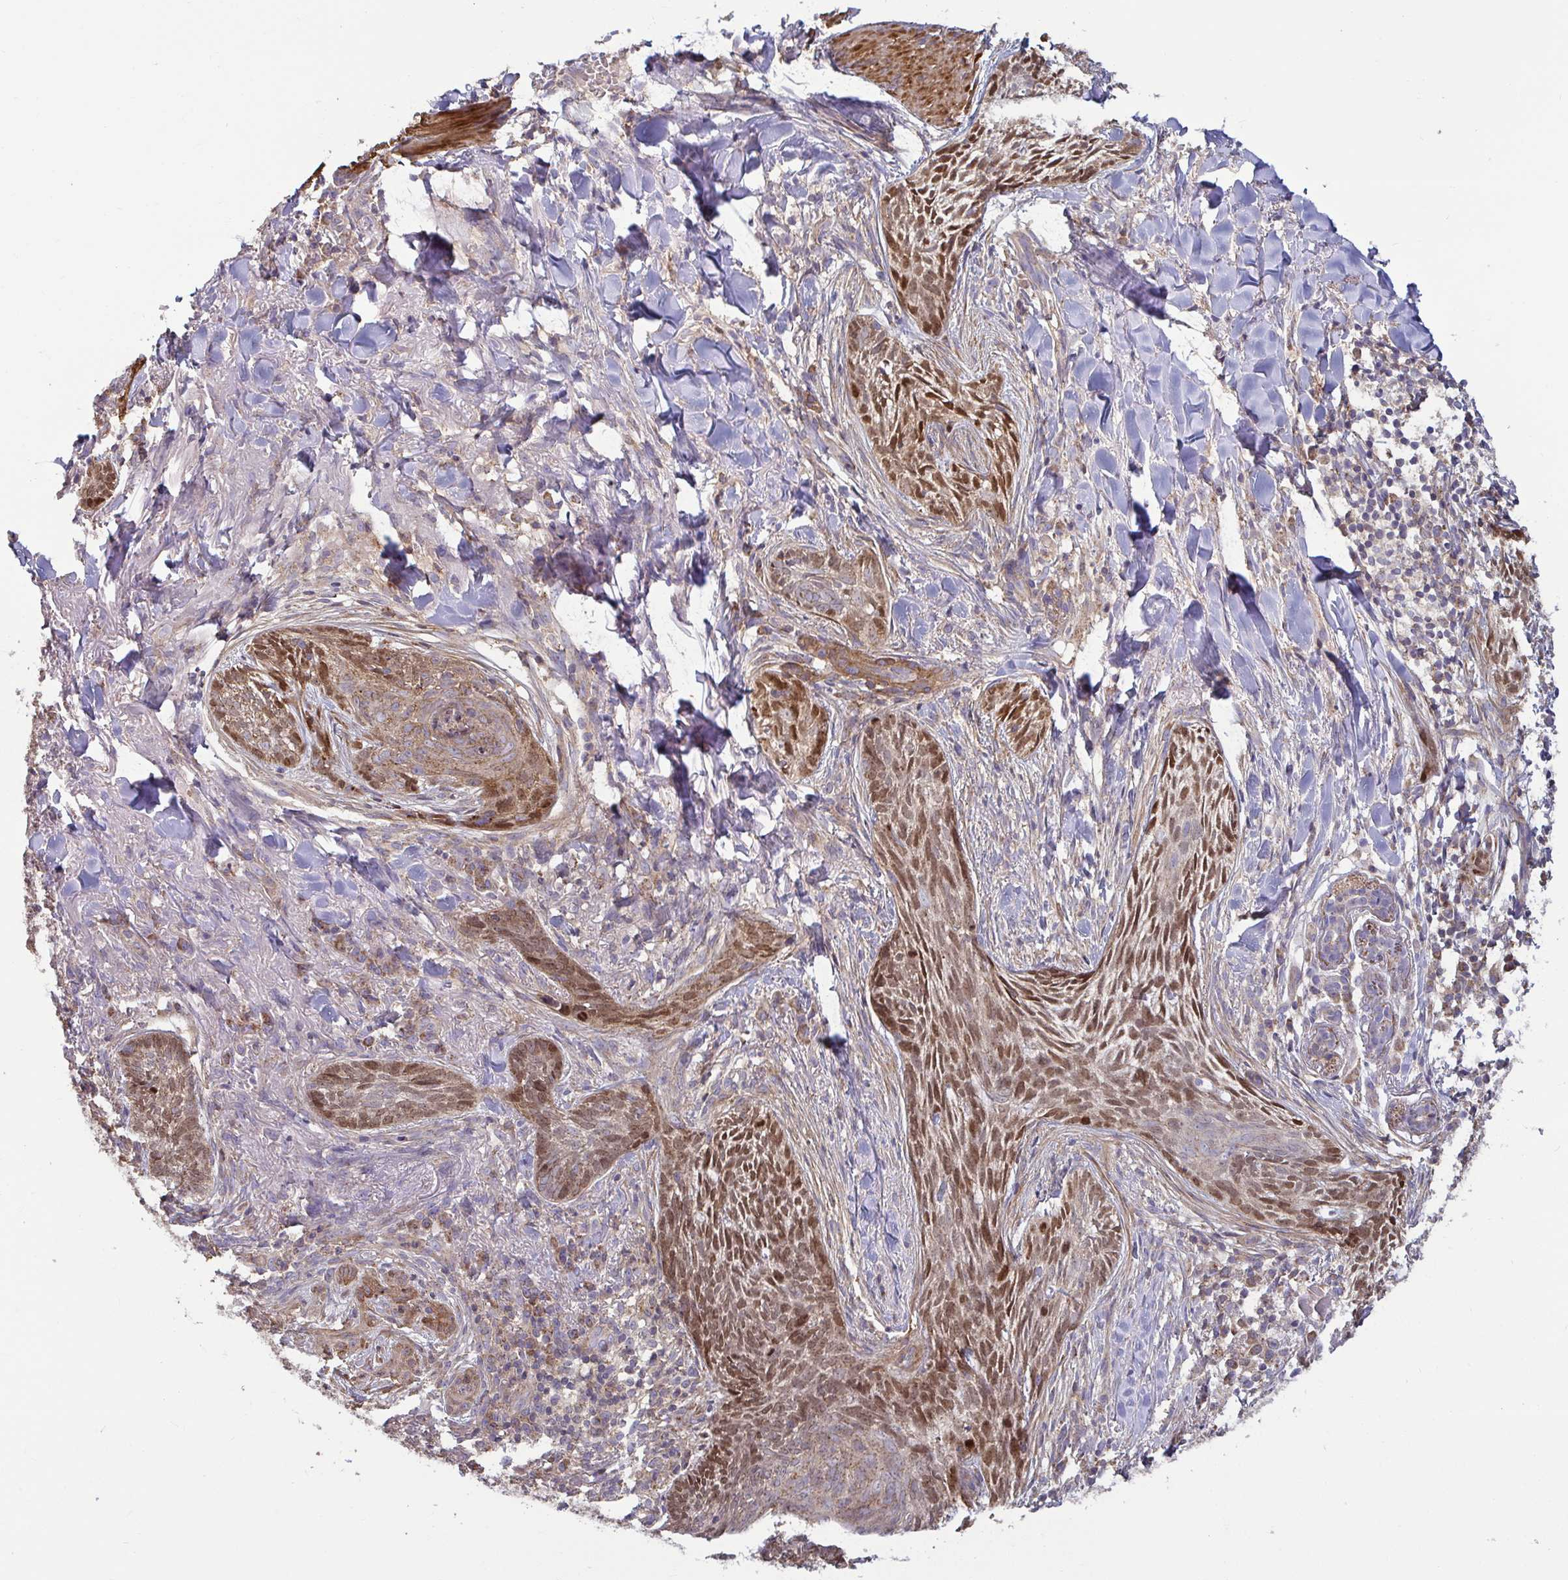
{"staining": {"intensity": "moderate", "quantity": ">75%", "location": "cytoplasmic/membranous,nuclear"}, "tissue": "skin cancer", "cell_type": "Tumor cells", "image_type": "cancer", "snomed": [{"axis": "morphology", "description": "Basal cell carcinoma"}, {"axis": "topography", "description": "Skin"}], "caption": "Basal cell carcinoma (skin) tissue exhibits moderate cytoplasmic/membranous and nuclear staining in approximately >75% of tumor cells", "gene": "SPRY1", "patient": {"sex": "female", "age": 93}}